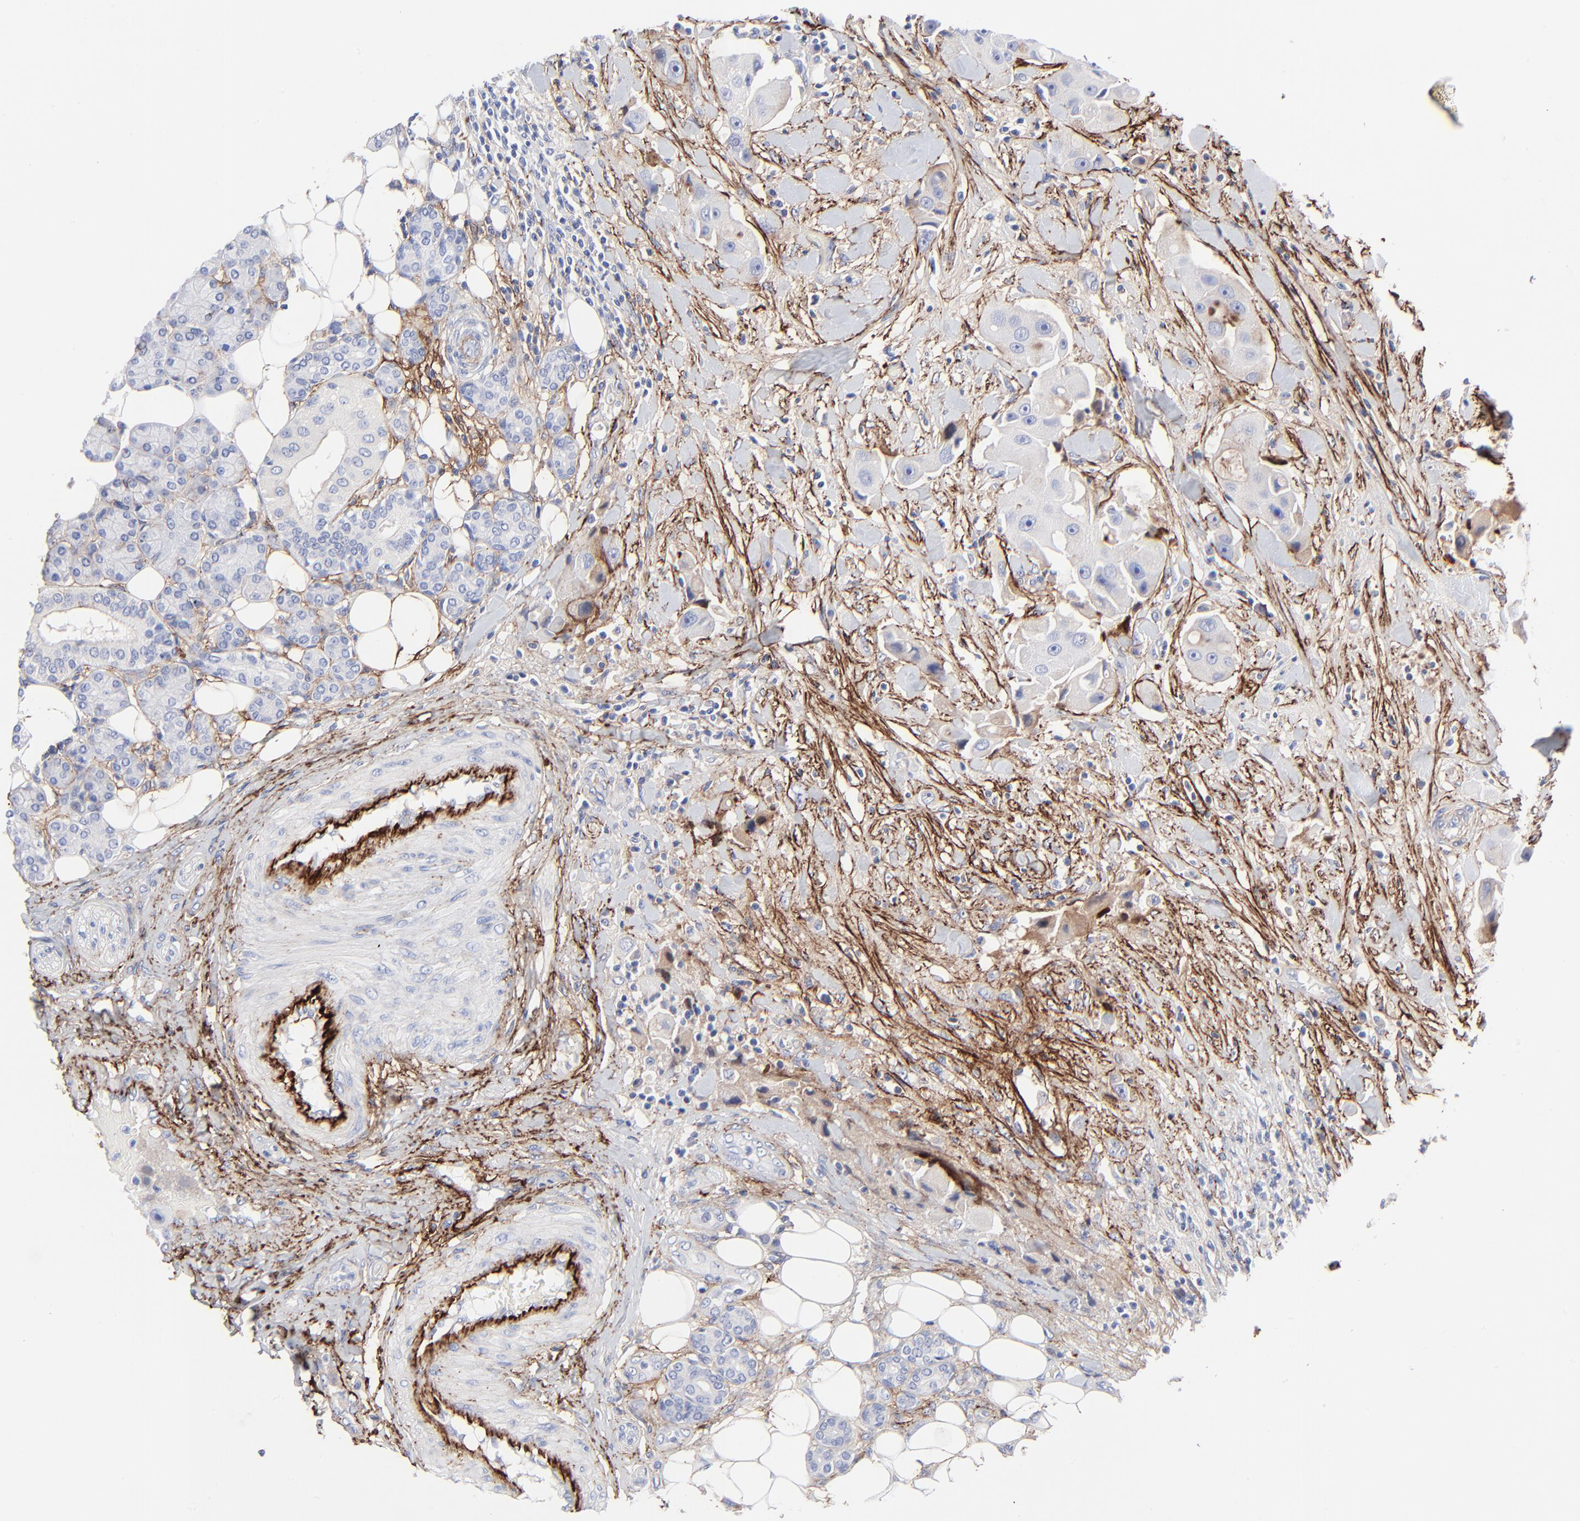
{"staining": {"intensity": "negative", "quantity": "none", "location": "none"}, "tissue": "head and neck cancer", "cell_type": "Tumor cells", "image_type": "cancer", "snomed": [{"axis": "morphology", "description": "Normal tissue, NOS"}, {"axis": "morphology", "description": "Adenocarcinoma, NOS"}, {"axis": "topography", "description": "Salivary gland"}, {"axis": "topography", "description": "Head-Neck"}], "caption": "Micrograph shows no protein staining in tumor cells of head and neck cancer tissue. The staining was performed using DAB to visualize the protein expression in brown, while the nuclei were stained in blue with hematoxylin (Magnification: 20x).", "gene": "FBLN2", "patient": {"sex": "male", "age": 80}}